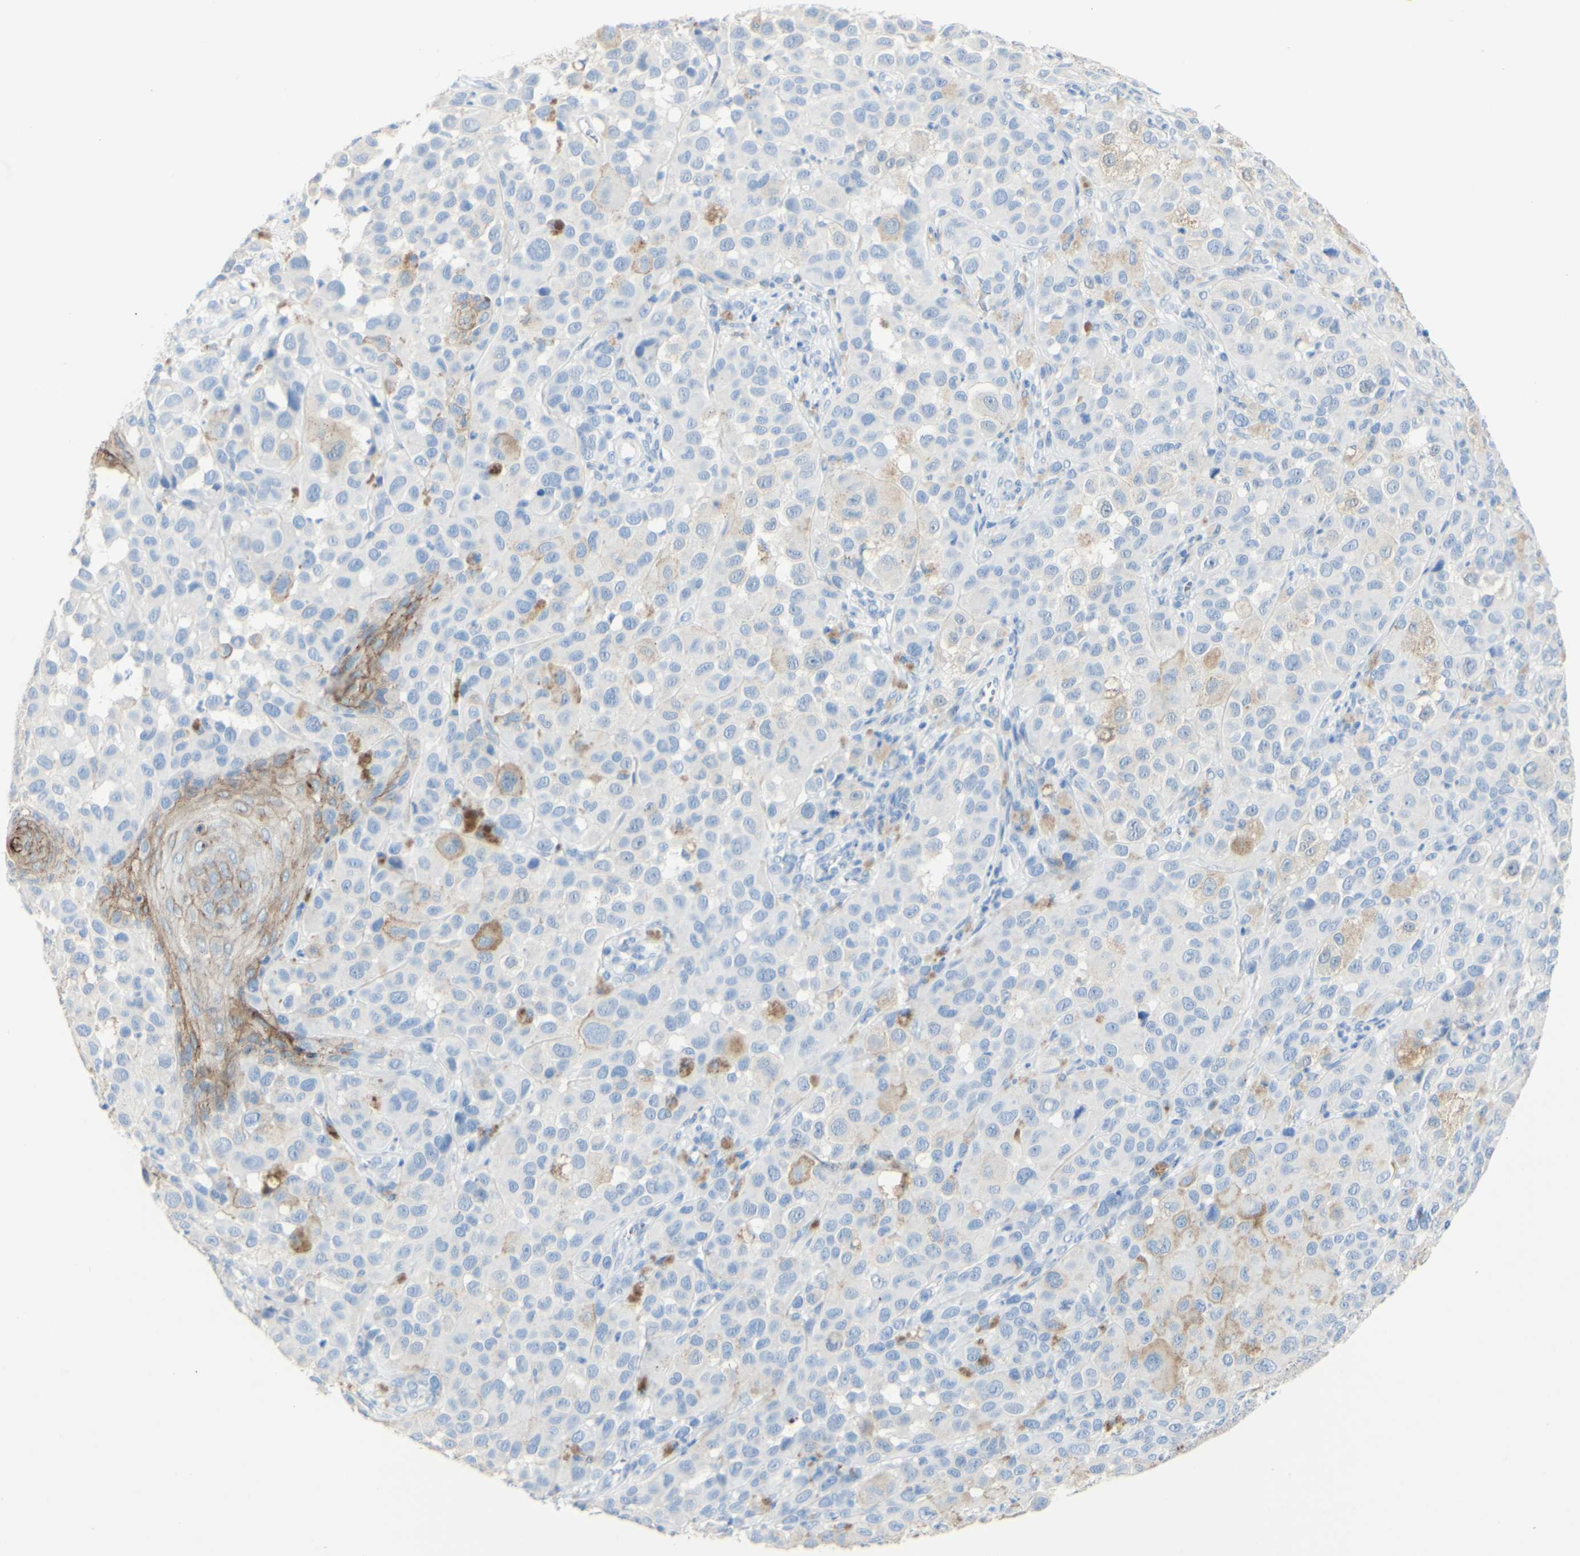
{"staining": {"intensity": "negative", "quantity": "none", "location": "none"}, "tissue": "melanoma", "cell_type": "Tumor cells", "image_type": "cancer", "snomed": [{"axis": "morphology", "description": "Malignant melanoma, NOS"}, {"axis": "topography", "description": "Skin"}], "caption": "Protein analysis of malignant melanoma demonstrates no significant staining in tumor cells.", "gene": "DSC2", "patient": {"sex": "male", "age": 96}}